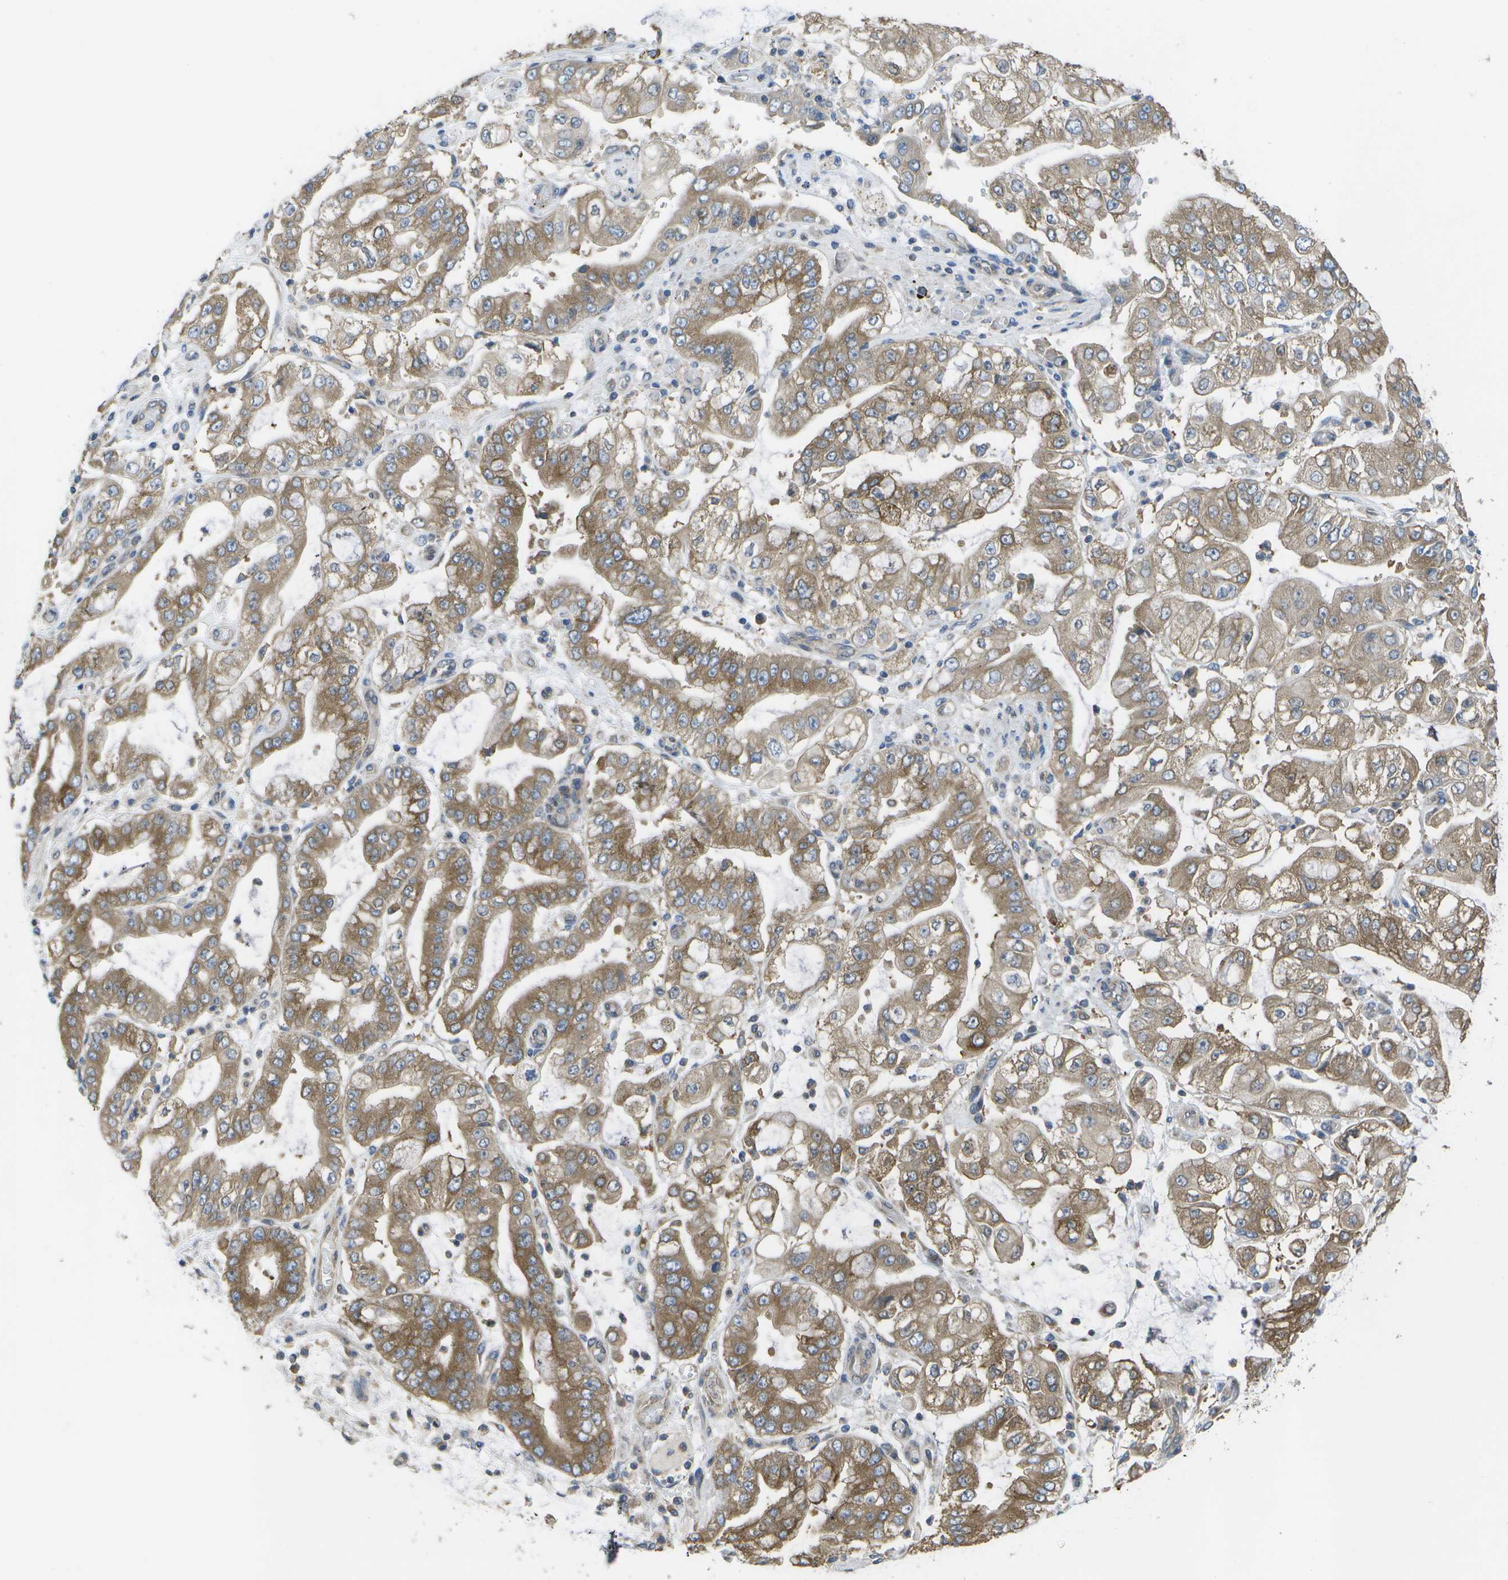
{"staining": {"intensity": "moderate", "quantity": ">75%", "location": "cytoplasmic/membranous"}, "tissue": "stomach cancer", "cell_type": "Tumor cells", "image_type": "cancer", "snomed": [{"axis": "morphology", "description": "Adenocarcinoma, NOS"}, {"axis": "topography", "description": "Stomach"}], "caption": "Immunohistochemistry of human stomach cancer (adenocarcinoma) reveals medium levels of moderate cytoplasmic/membranous expression in about >75% of tumor cells.", "gene": "DPM3", "patient": {"sex": "male", "age": 76}}